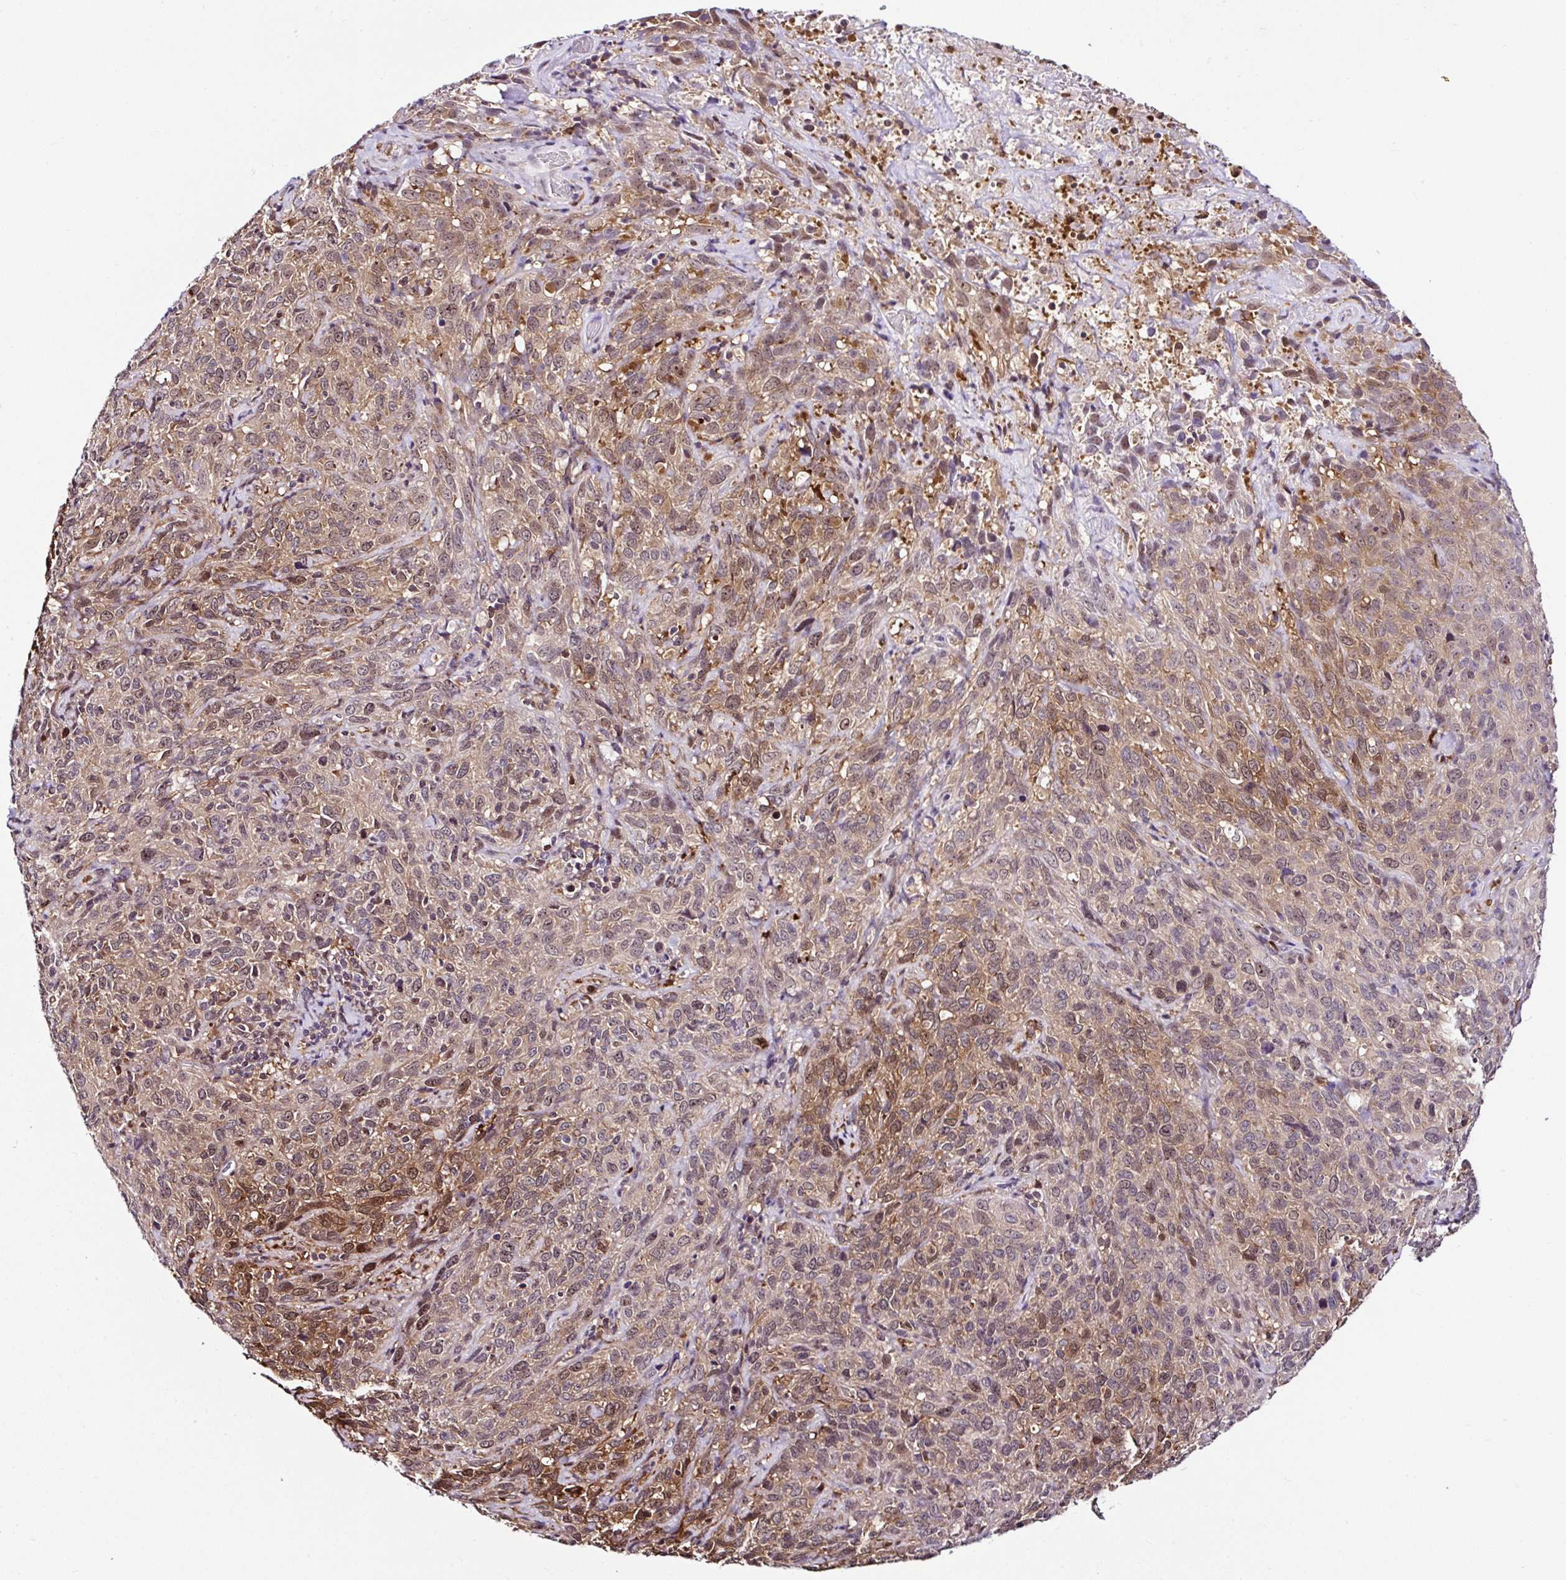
{"staining": {"intensity": "moderate", "quantity": ">75%", "location": "cytoplasmic/membranous,nuclear"}, "tissue": "cervical cancer", "cell_type": "Tumor cells", "image_type": "cancer", "snomed": [{"axis": "morphology", "description": "Squamous cell carcinoma, NOS"}, {"axis": "topography", "description": "Cervix"}], "caption": "Human cervical cancer (squamous cell carcinoma) stained with a brown dye exhibits moderate cytoplasmic/membranous and nuclear positive expression in approximately >75% of tumor cells.", "gene": "PIN4", "patient": {"sex": "female", "age": 51}}